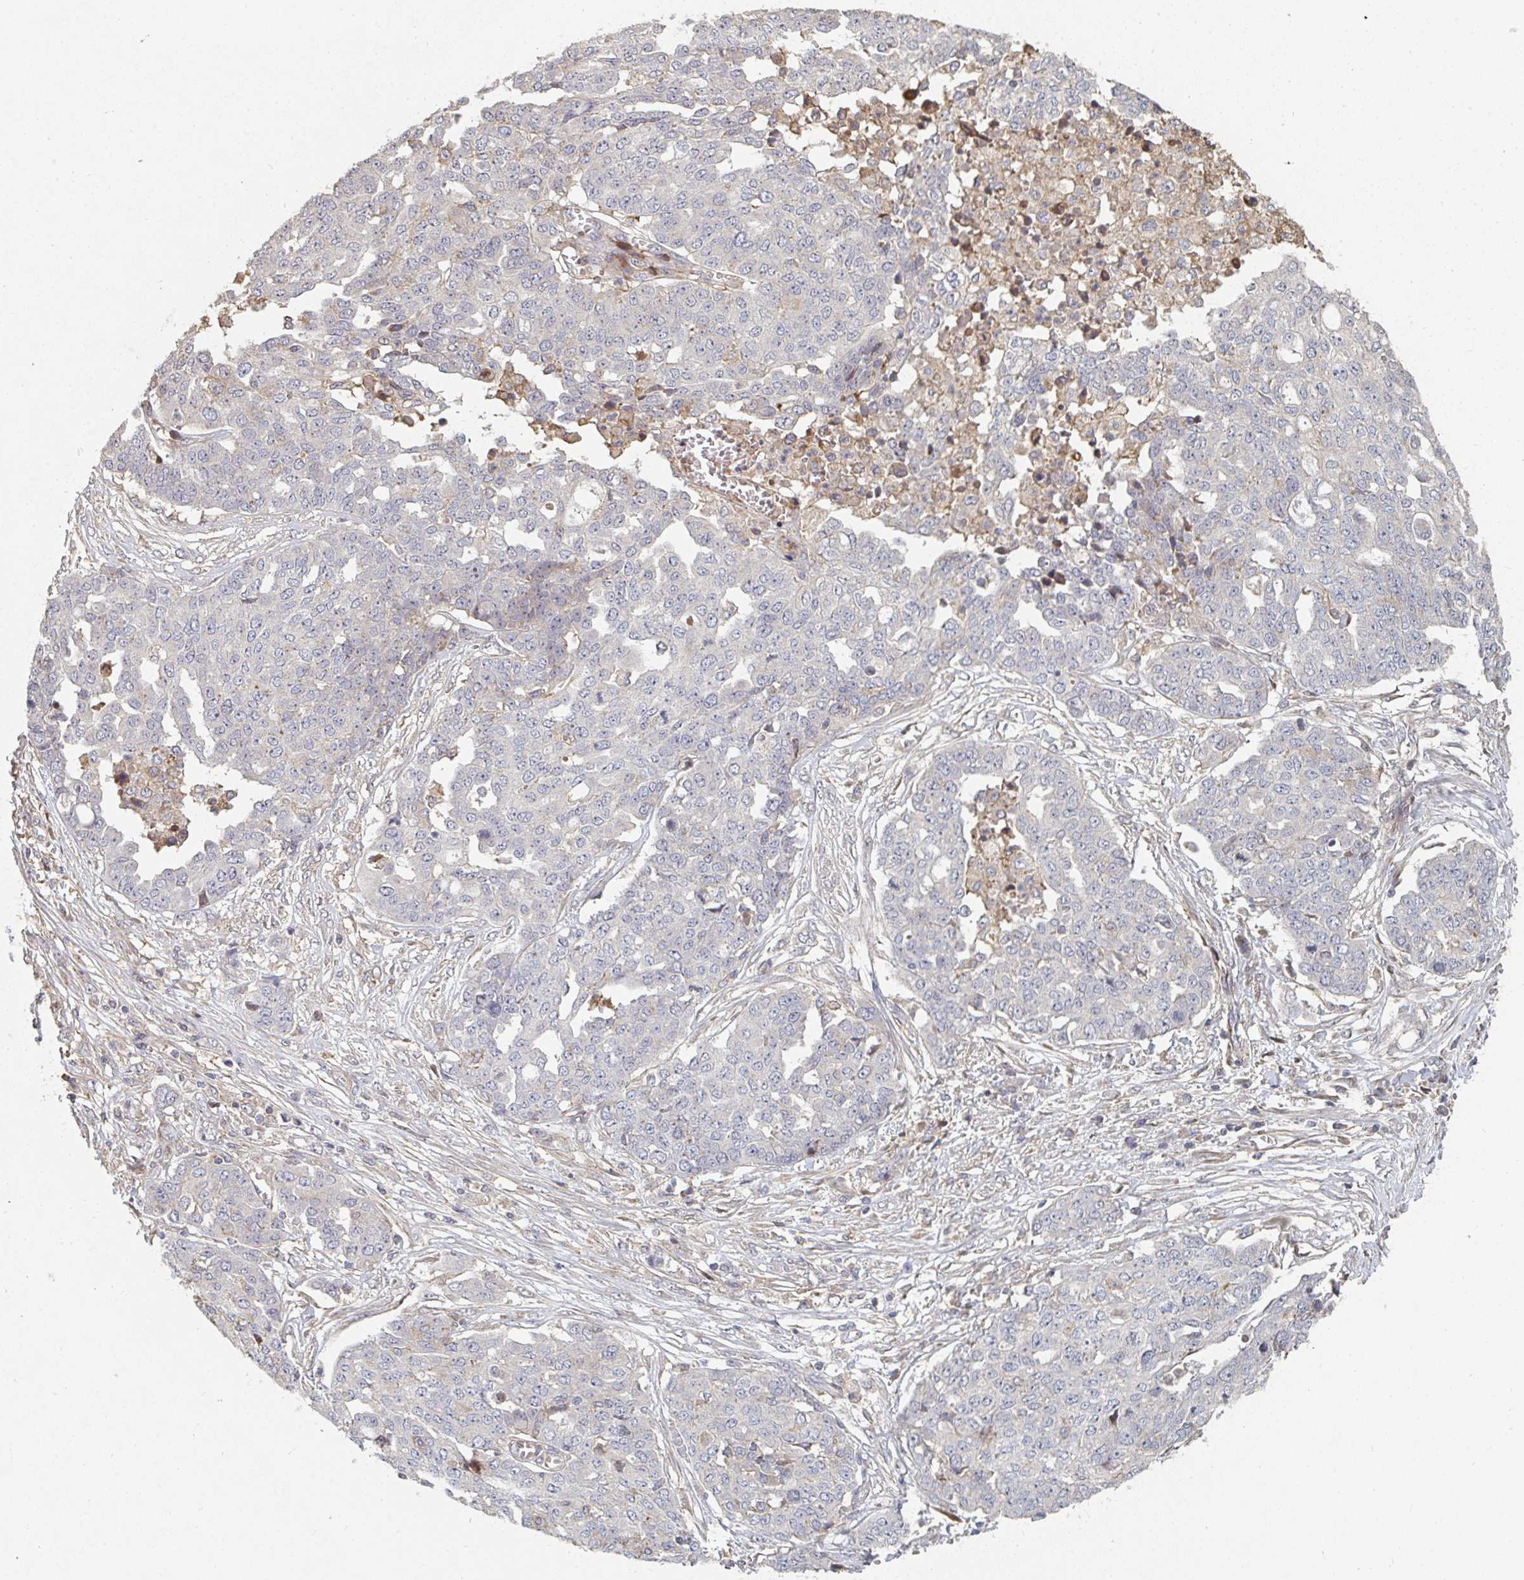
{"staining": {"intensity": "negative", "quantity": "none", "location": "none"}, "tissue": "ovarian cancer", "cell_type": "Tumor cells", "image_type": "cancer", "snomed": [{"axis": "morphology", "description": "Cystadenocarcinoma, serous, NOS"}, {"axis": "topography", "description": "Soft tissue"}, {"axis": "topography", "description": "Ovary"}], "caption": "Immunohistochemistry of ovarian cancer demonstrates no positivity in tumor cells.", "gene": "PTEN", "patient": {"sex": "female", "age": 57}}